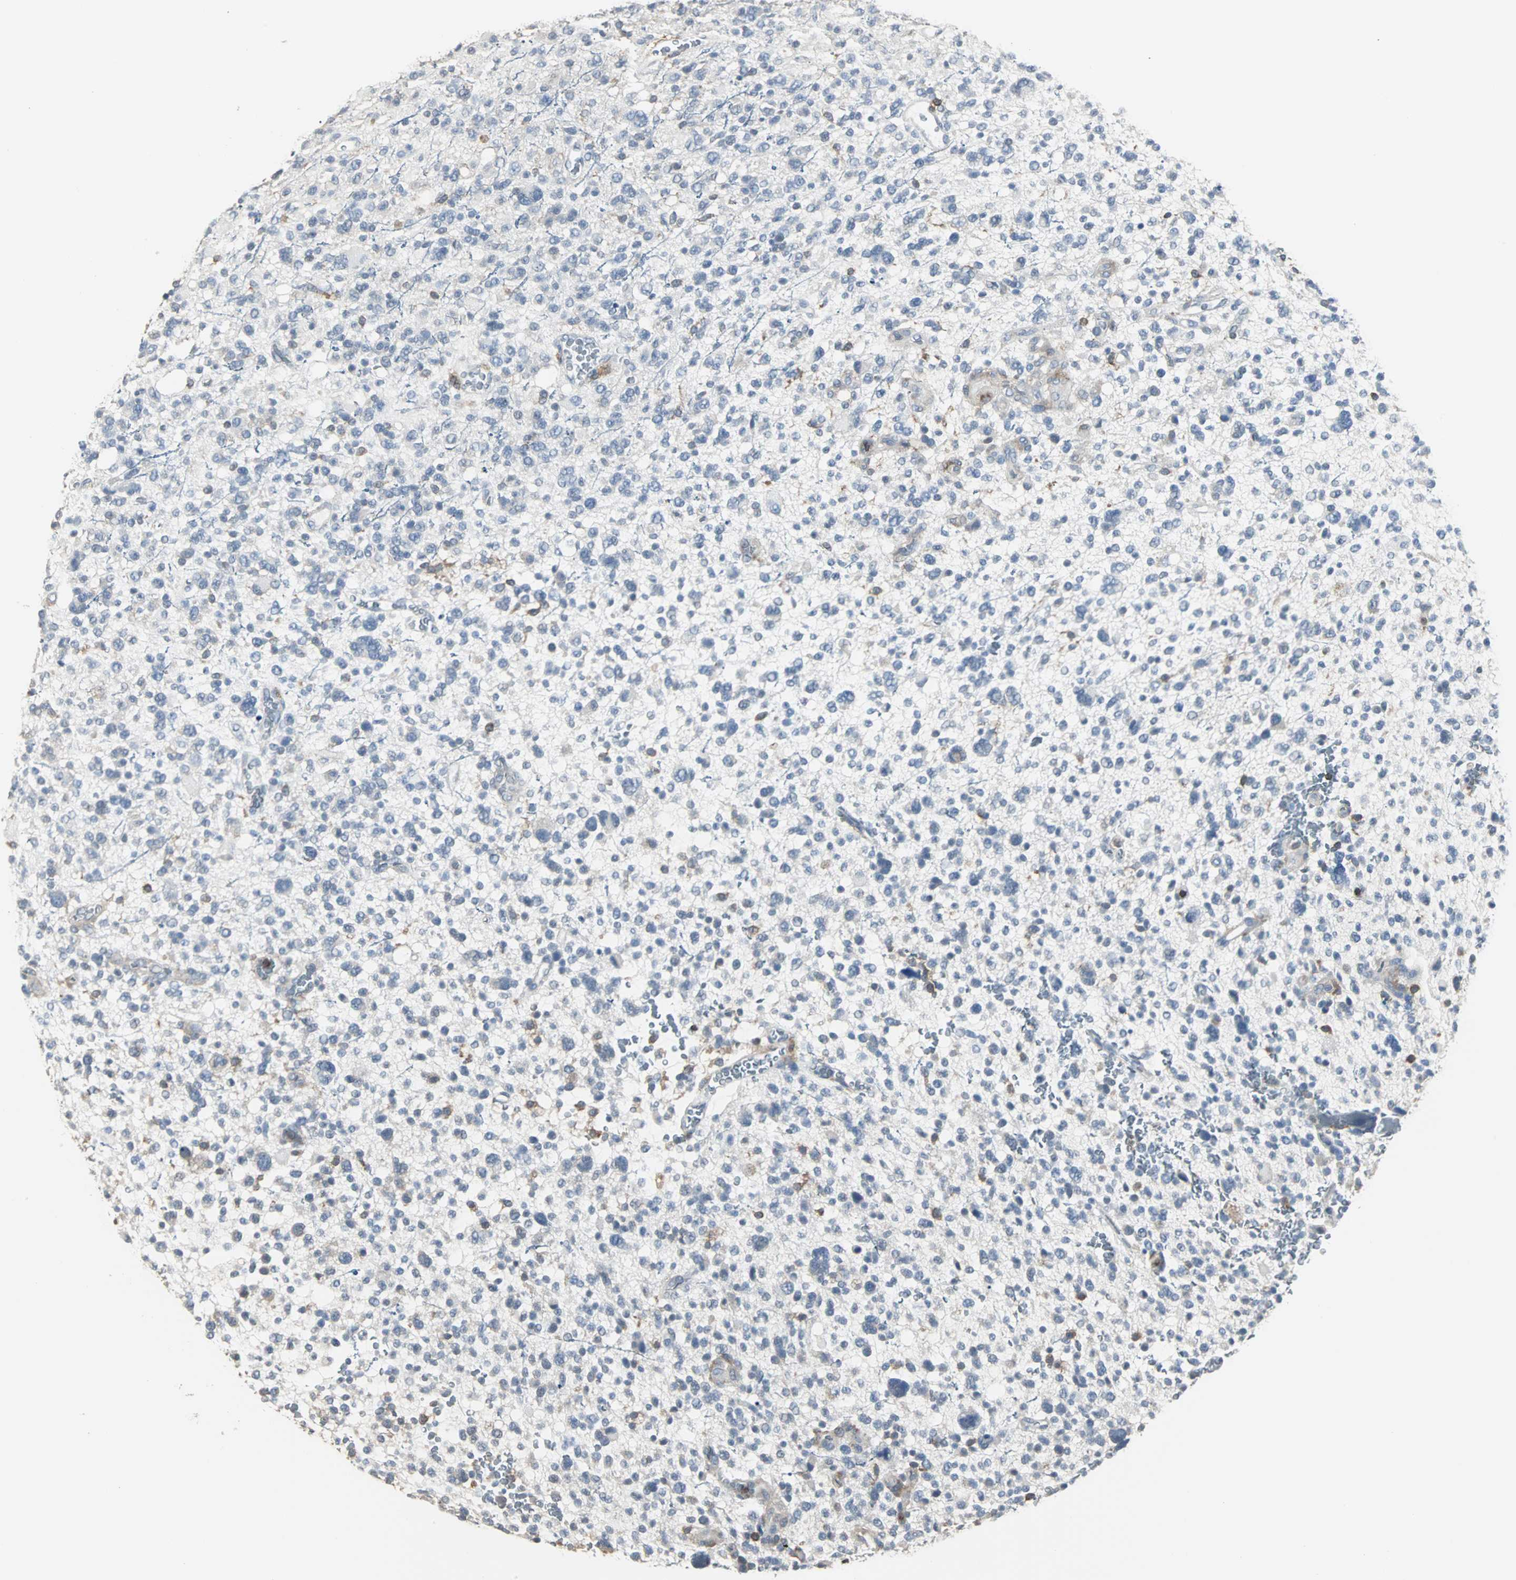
{"staining": {"intensity": "weak", "quantity": "25%-75%", "location": "cytoplasmic/membranous"}, "tissue": "glioma", "cell_type": "Tumor cells", "image_type": "cancer", "snomed": [{"axis": "morphology", "description": "Glioma, malignant, High grade"}, {"axis": "topography", "description": "Brain"}], "caption": "Human glioma stained with a brown dye reveals weak cytoplasmic/membranous positive expression in about 25%-75% of tumor cells.", "gene": "LRRFIP1", "patient": {"sex": "male", "age": 48}}